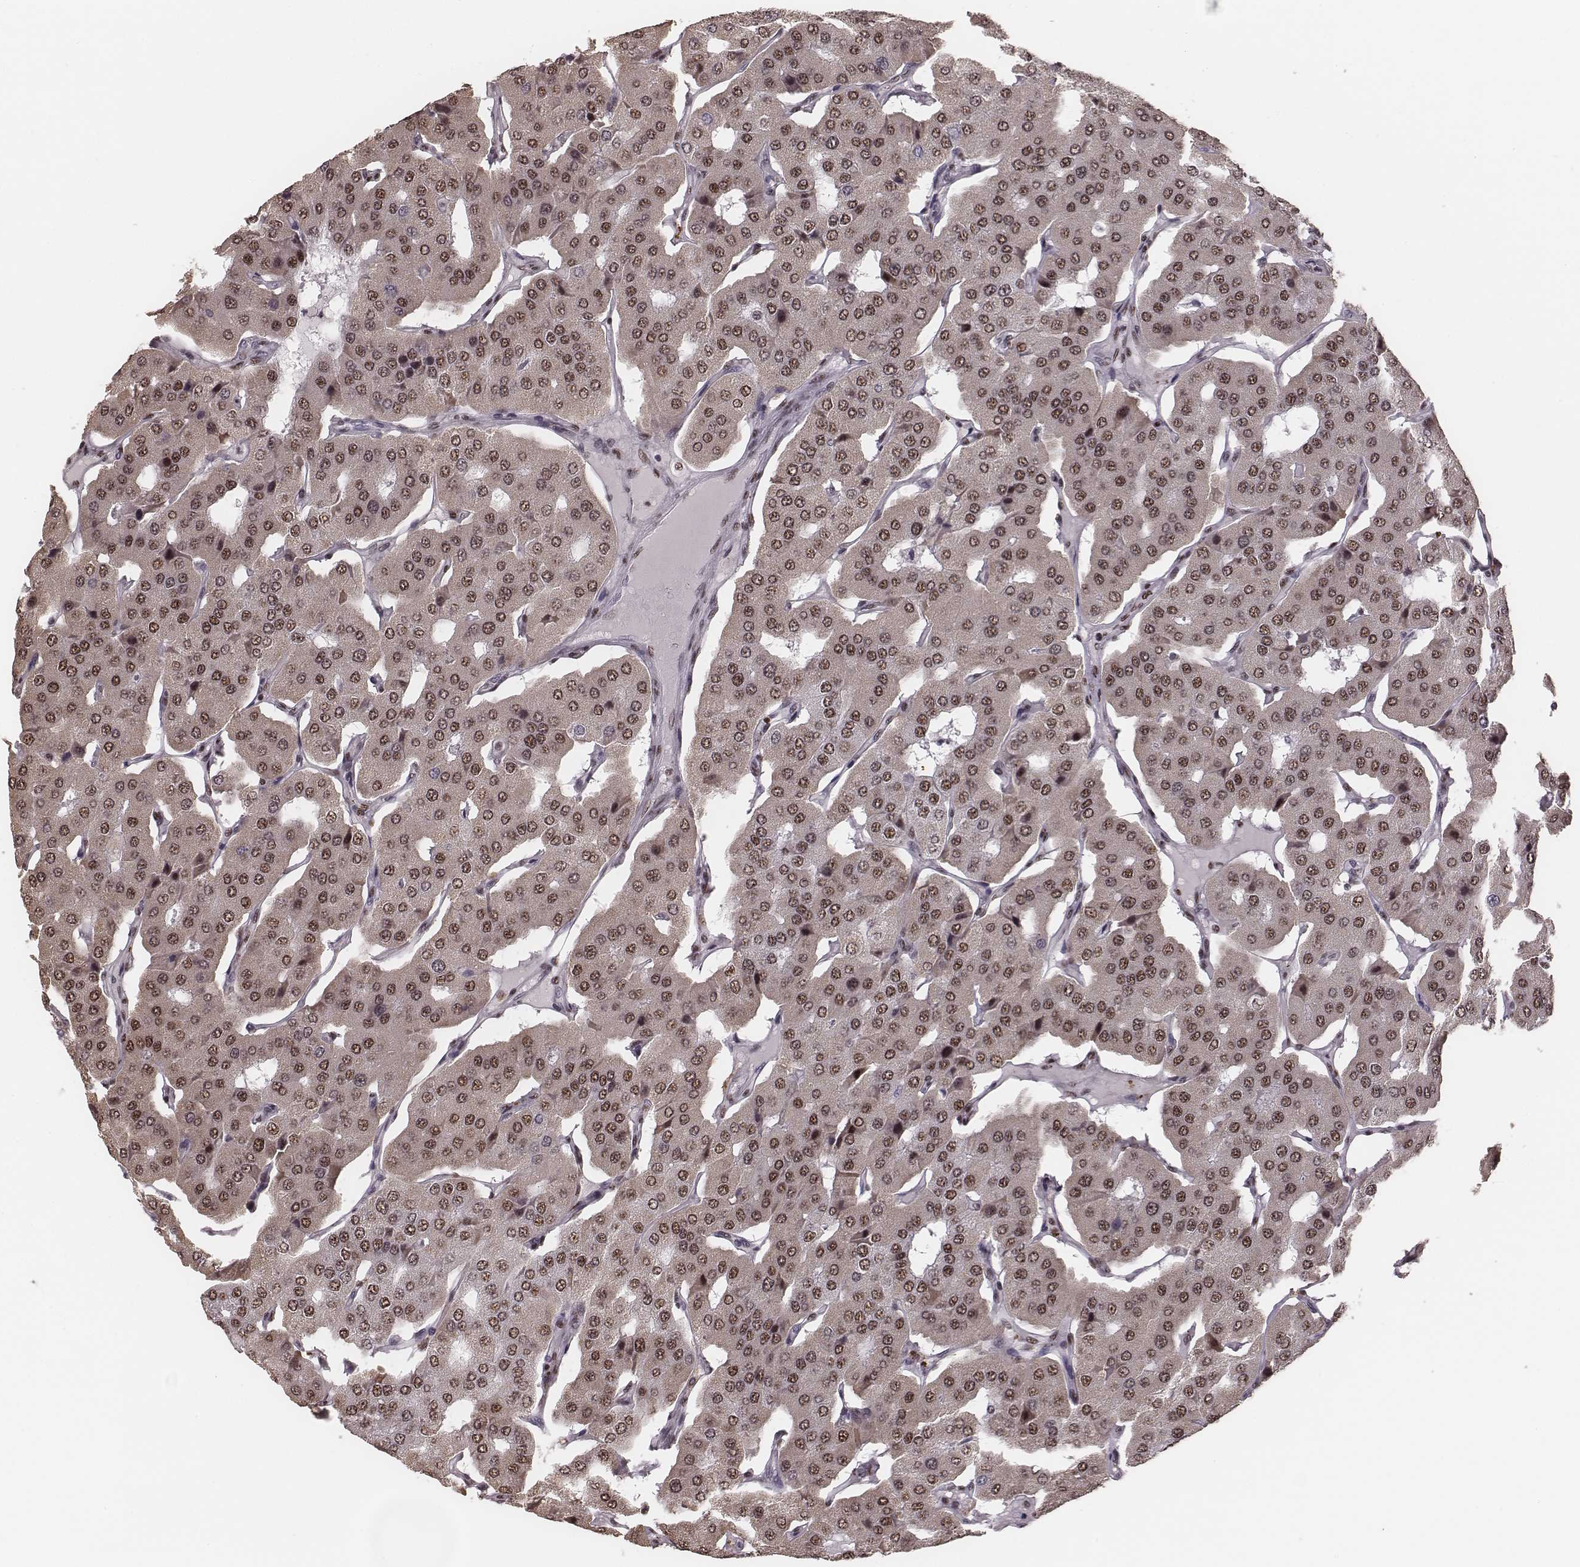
{"staining": {"intensity": "moderate", "quantity": ">75%", "location": "nuclear"}, "tissue": "parathyroid gland", "cell_type": "Glandular cells", "image_type": "normal", "snomed": [{"axis": "morphology", "description": "Normal tissue, NOS"}, {"axis": "morphology", "description": "Adenoma, NOS"}, {"axis": "topography", "description": "Parathyroid gland"}], "caption": "This is an image of immunohistochemistry (IHC) staining of normal parathyroid gland, which shows moderate positivity in the nuclear of glandular cells.", "gene": "LUC7L", "patient": {"sex": "female", "age": 86}}